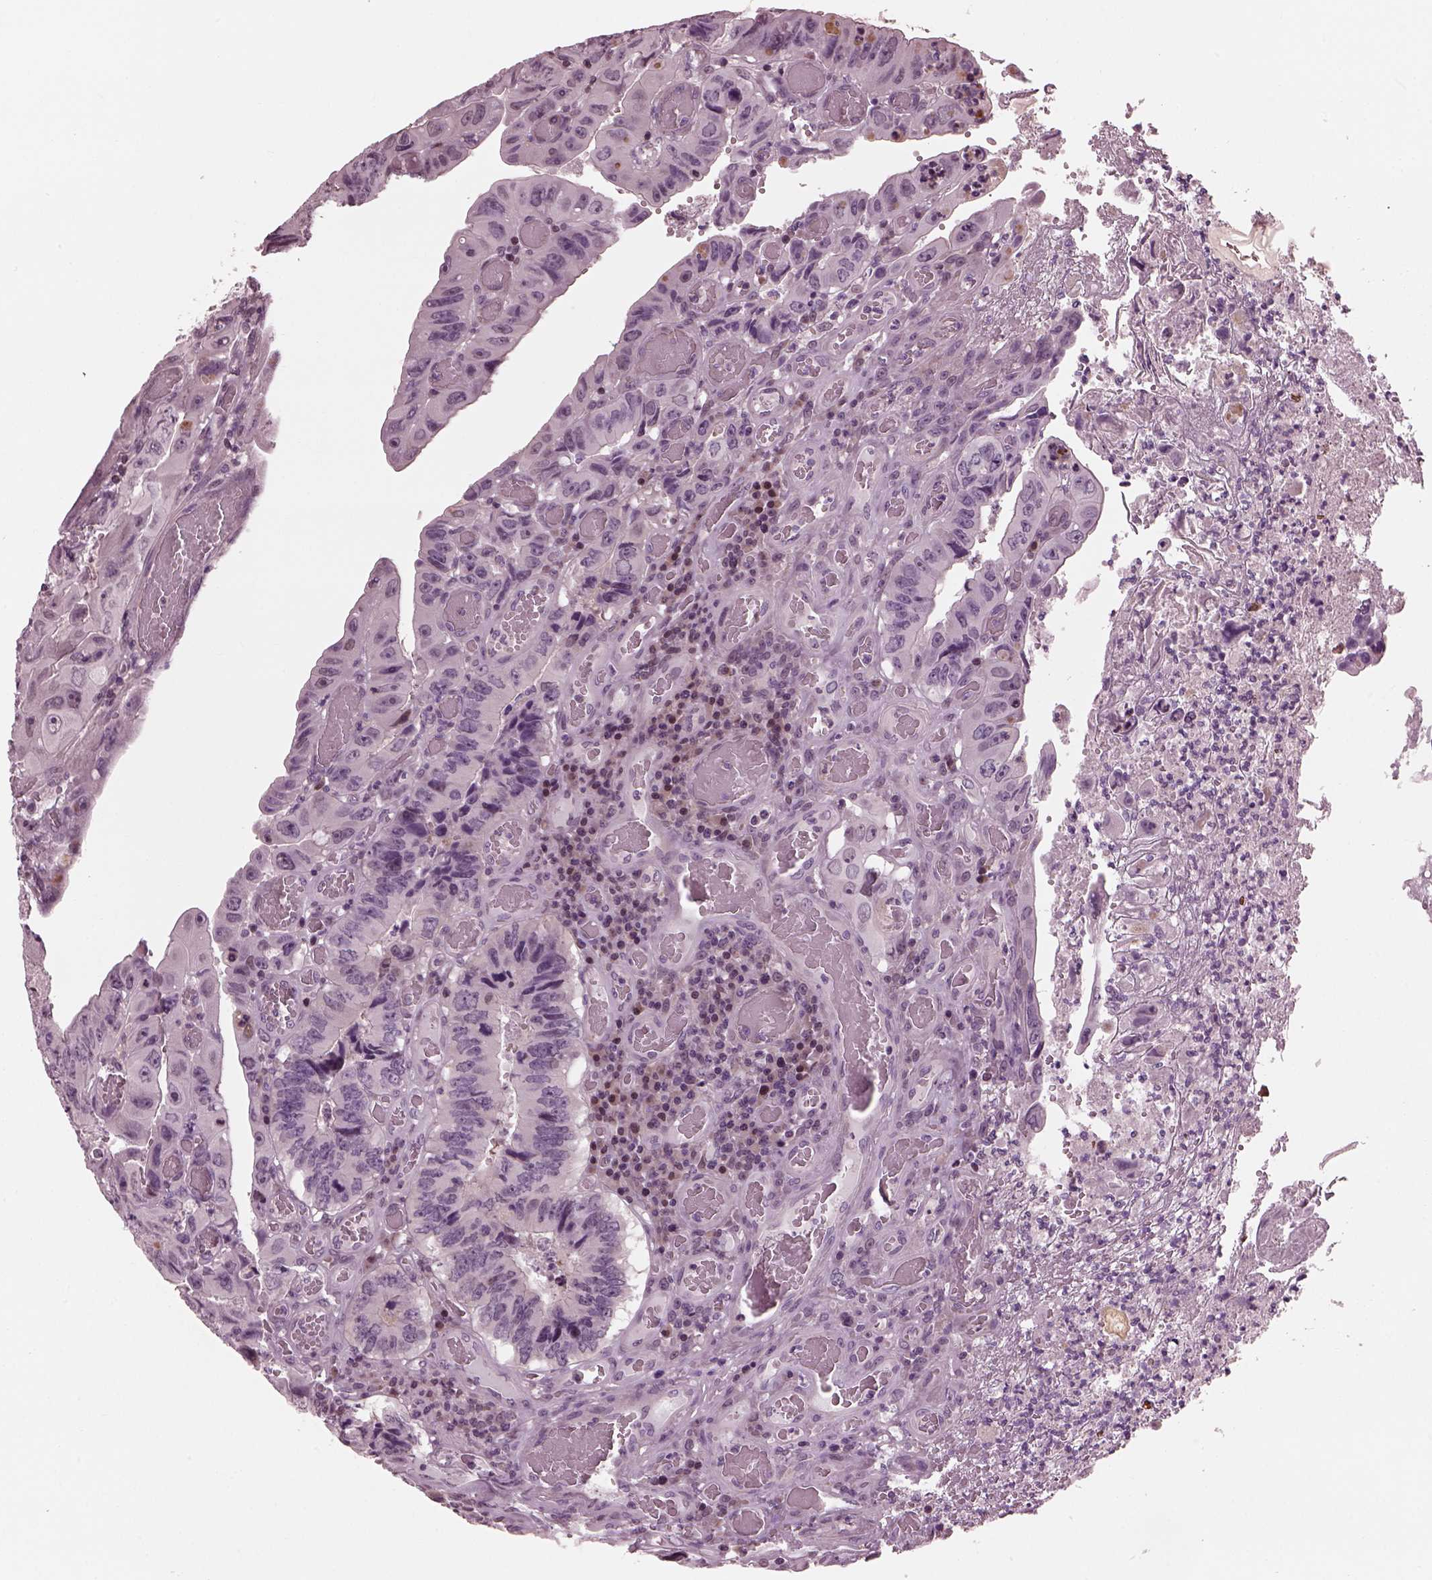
{"staining": {"intensity": "negative", "quantity": "none", "location": "none"}, "tissue": "colorectal cancer", "cell_type": "Tumor cells", "image_type": "cancer", "snomed": [{"axis": "morphology", "description": "Adenocarcinoma, NOS"}, {"axis": "topography", "description": "Colon"}], "caption": "This is a image of immunohistochemistry (IHC) staining of adenocarcinoma (colorectal), which shows no expression in tumor cells.", "gene": "BFSP1", "patient": {"sex": "female", "age": 84}}